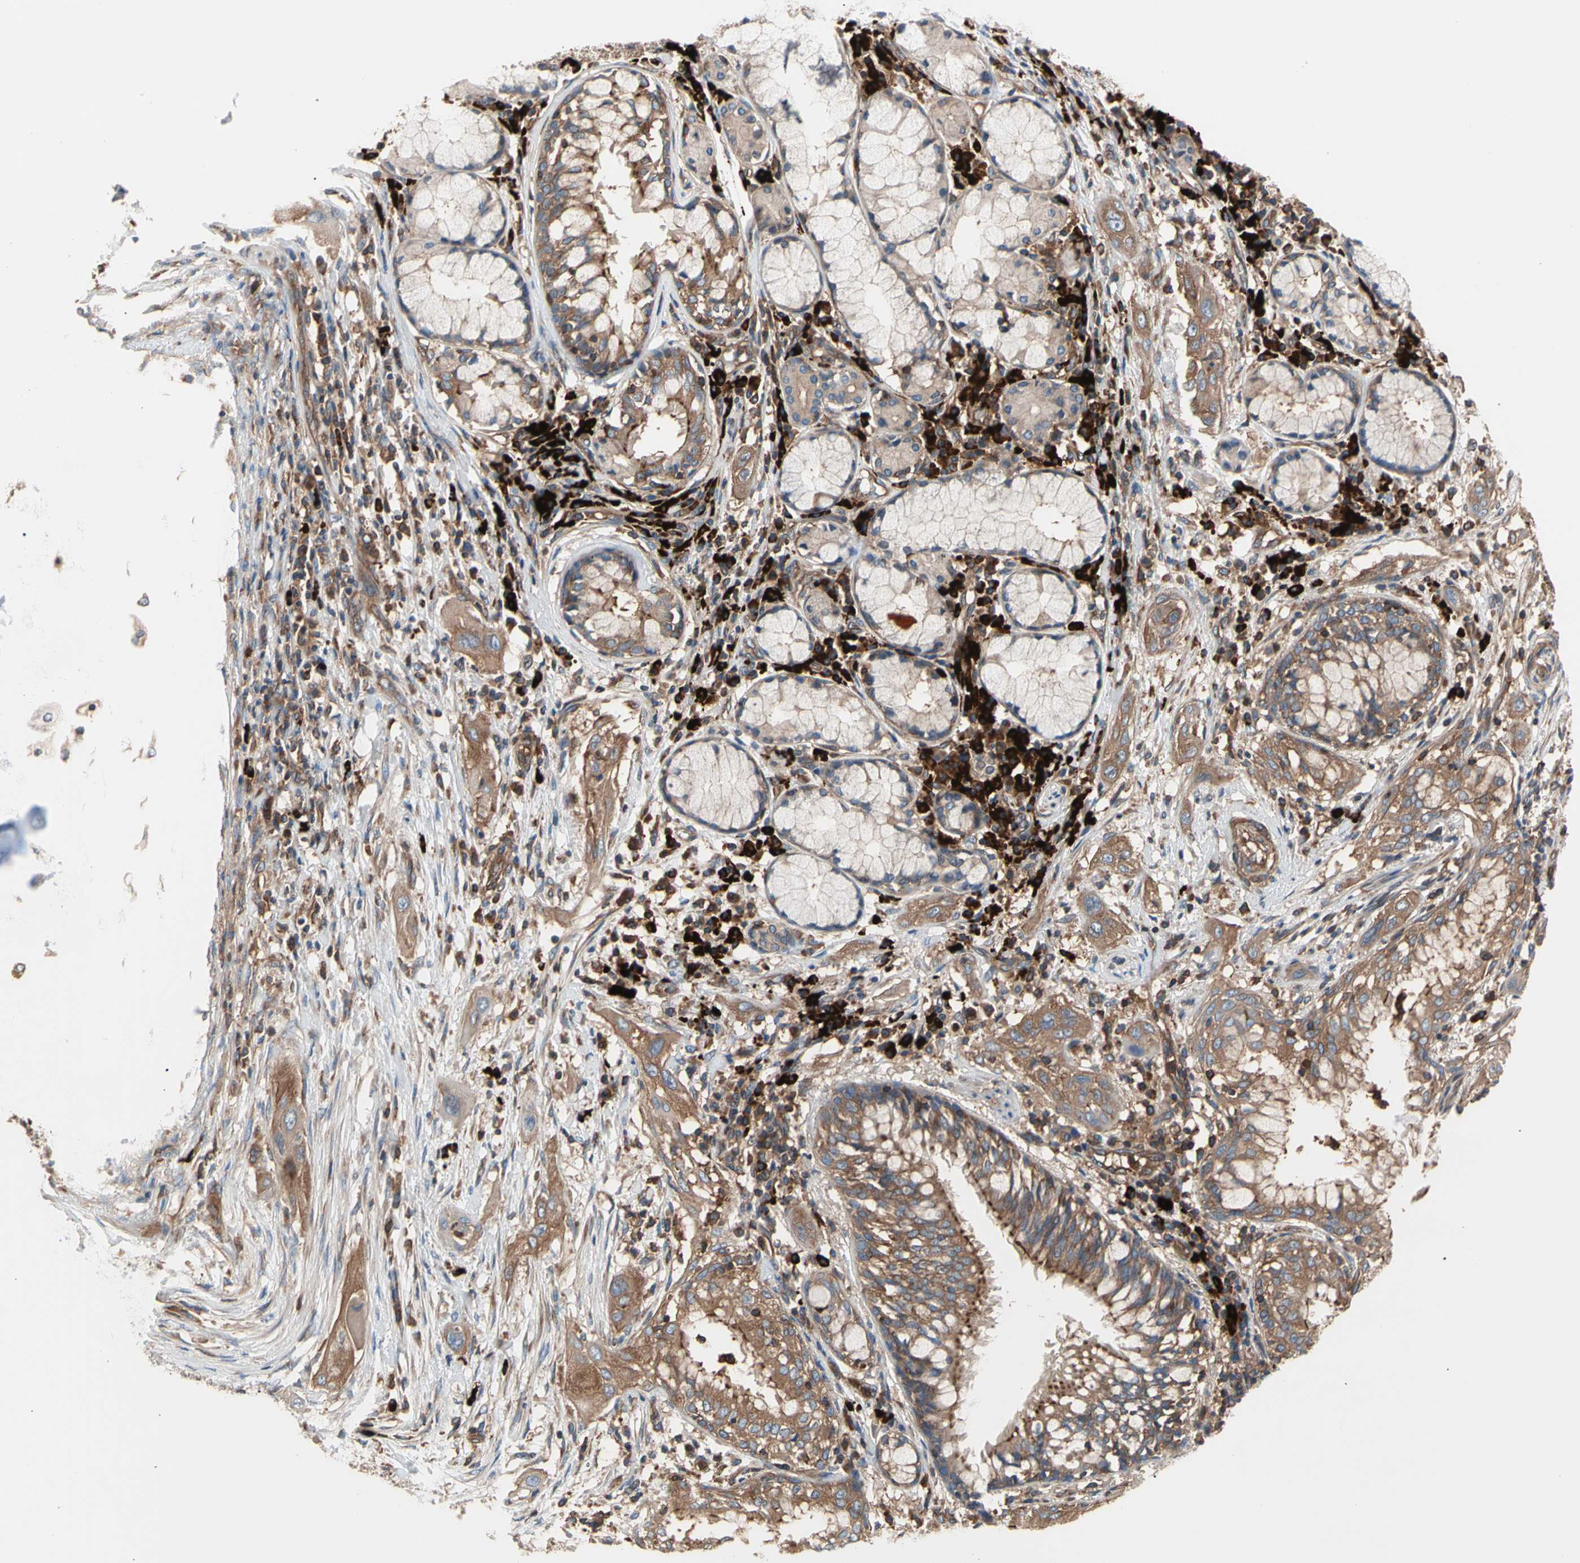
{"staining": {"intensity": "moderate", "quantity": ">75%", "location": "cytoplasmic/membranous"}, "tissue": "lung cancer", "cell_type": "Tumor cells", "image_type": "cancer", "snomed": [{"axis": "morphology", "description": "Squamous cell carcinoma, NOS"}, {"axis": "topography", "description": "Lung"}], "caption": "Tumor cells exhibit medium levels of moderate cytoplasmic/membranous expression in about >75% of cells in human lung squamous cell carcinoma.", "gene": "ROCK1", "patient": {"sex": "female", "age": 47}}